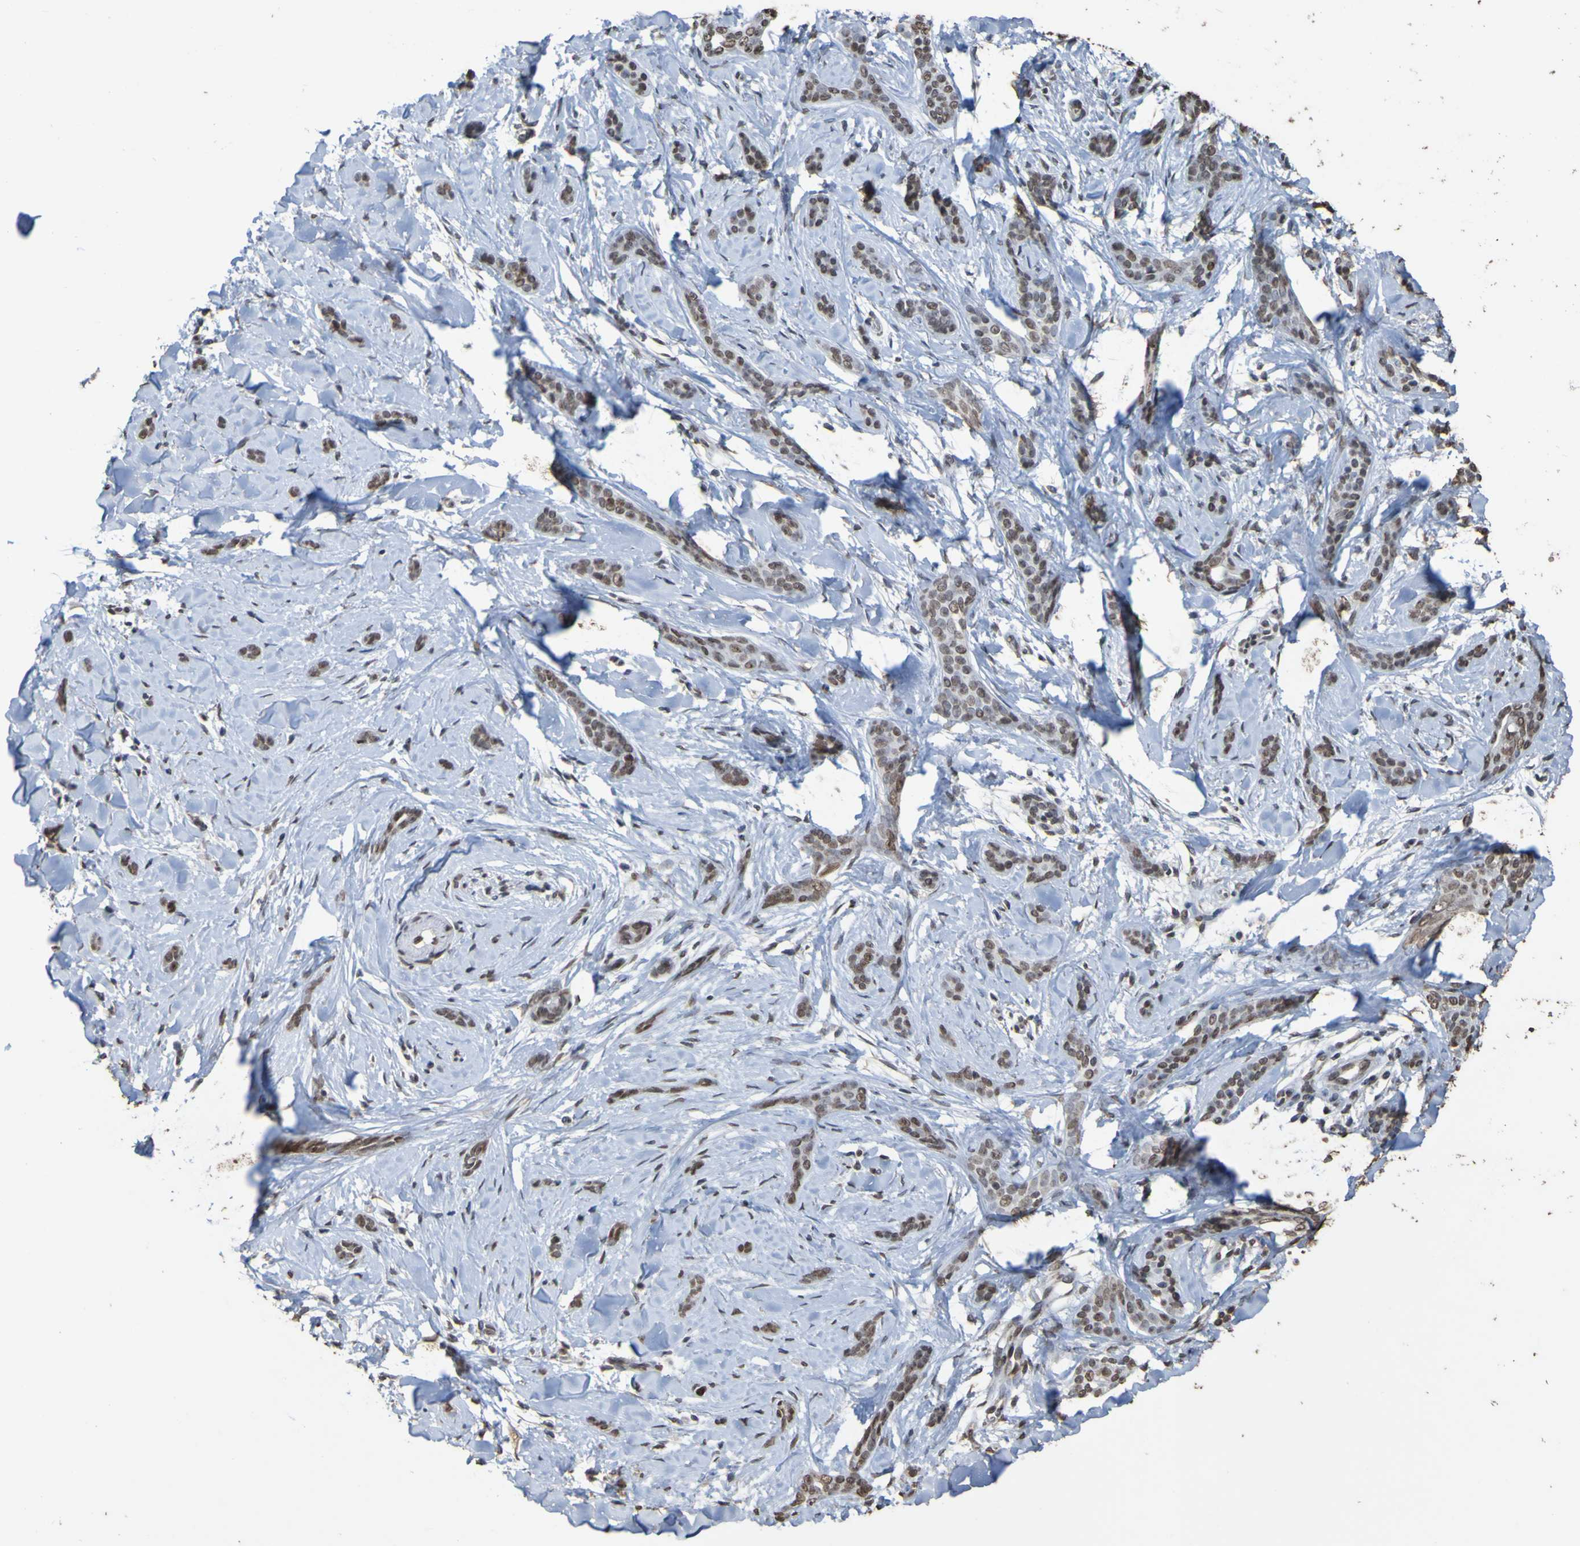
{"staining": {"intensity": "moderate", "quantity": ">75%", "location": "nuclear"}, "tissue": "skin cancer", "cell_type": "Tumor cells", "image_type": "cancer", "snomed": [{"axis": "morphology", "description": "Basal cell carcinoma"}, {"axis": "morphology", "description": "Adnexal tumor, benign"}, {"axis": "topography", "description": "Skin"}], "caption": "Protein expression analysis of human basal cell carcinoma (skin) reveals moderate nuclear positivity in approximately >75% of tumor cells. The protein is shown in brown color, while the nuclei are stained blue.", "gene": "ALKBH2", "patient": {"sex": "female", "age": 42}}